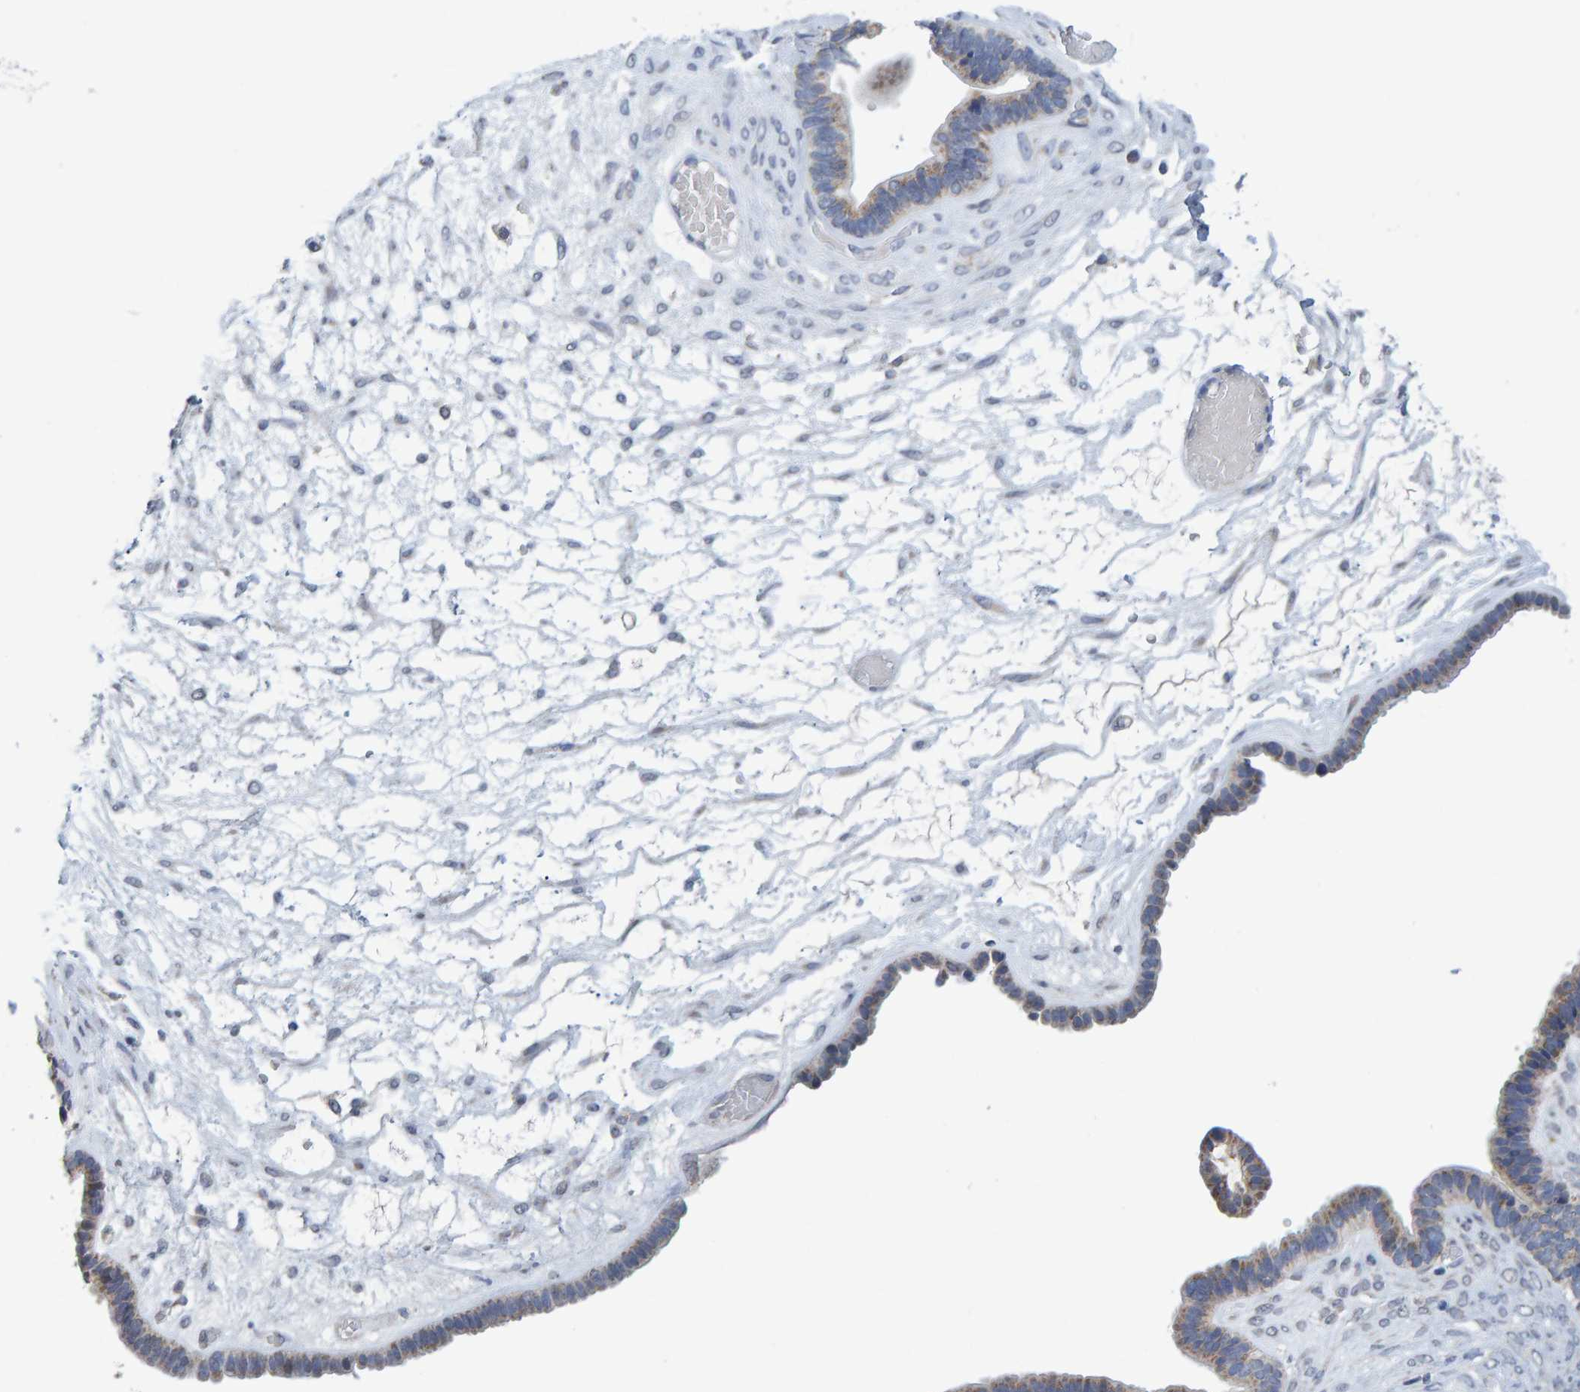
{"staining": {"intensity": "weak", "quantity": ">75%", "location": "cytoplasmic/membranous"}, "tissue": "ovarian cancer", "cell_type": "Tumor cells", "image_type": "cancer", "snomed": [{"axis": "morphology", "description": "Cystadenocarcinoma, serous, NOS"}, {"axis": "topography", "description": "Ovary"}], "caption": "Ovarian cancer stained for a protein shows weak cytoplasmic/membranous positivity in tumor cells. (Stains: DAB in brown, nuclei in blue, Microscopy: brightfield microscopy at high magnification).", "gene": "USP43", "patient": {"sex": "female", "age": 56}}